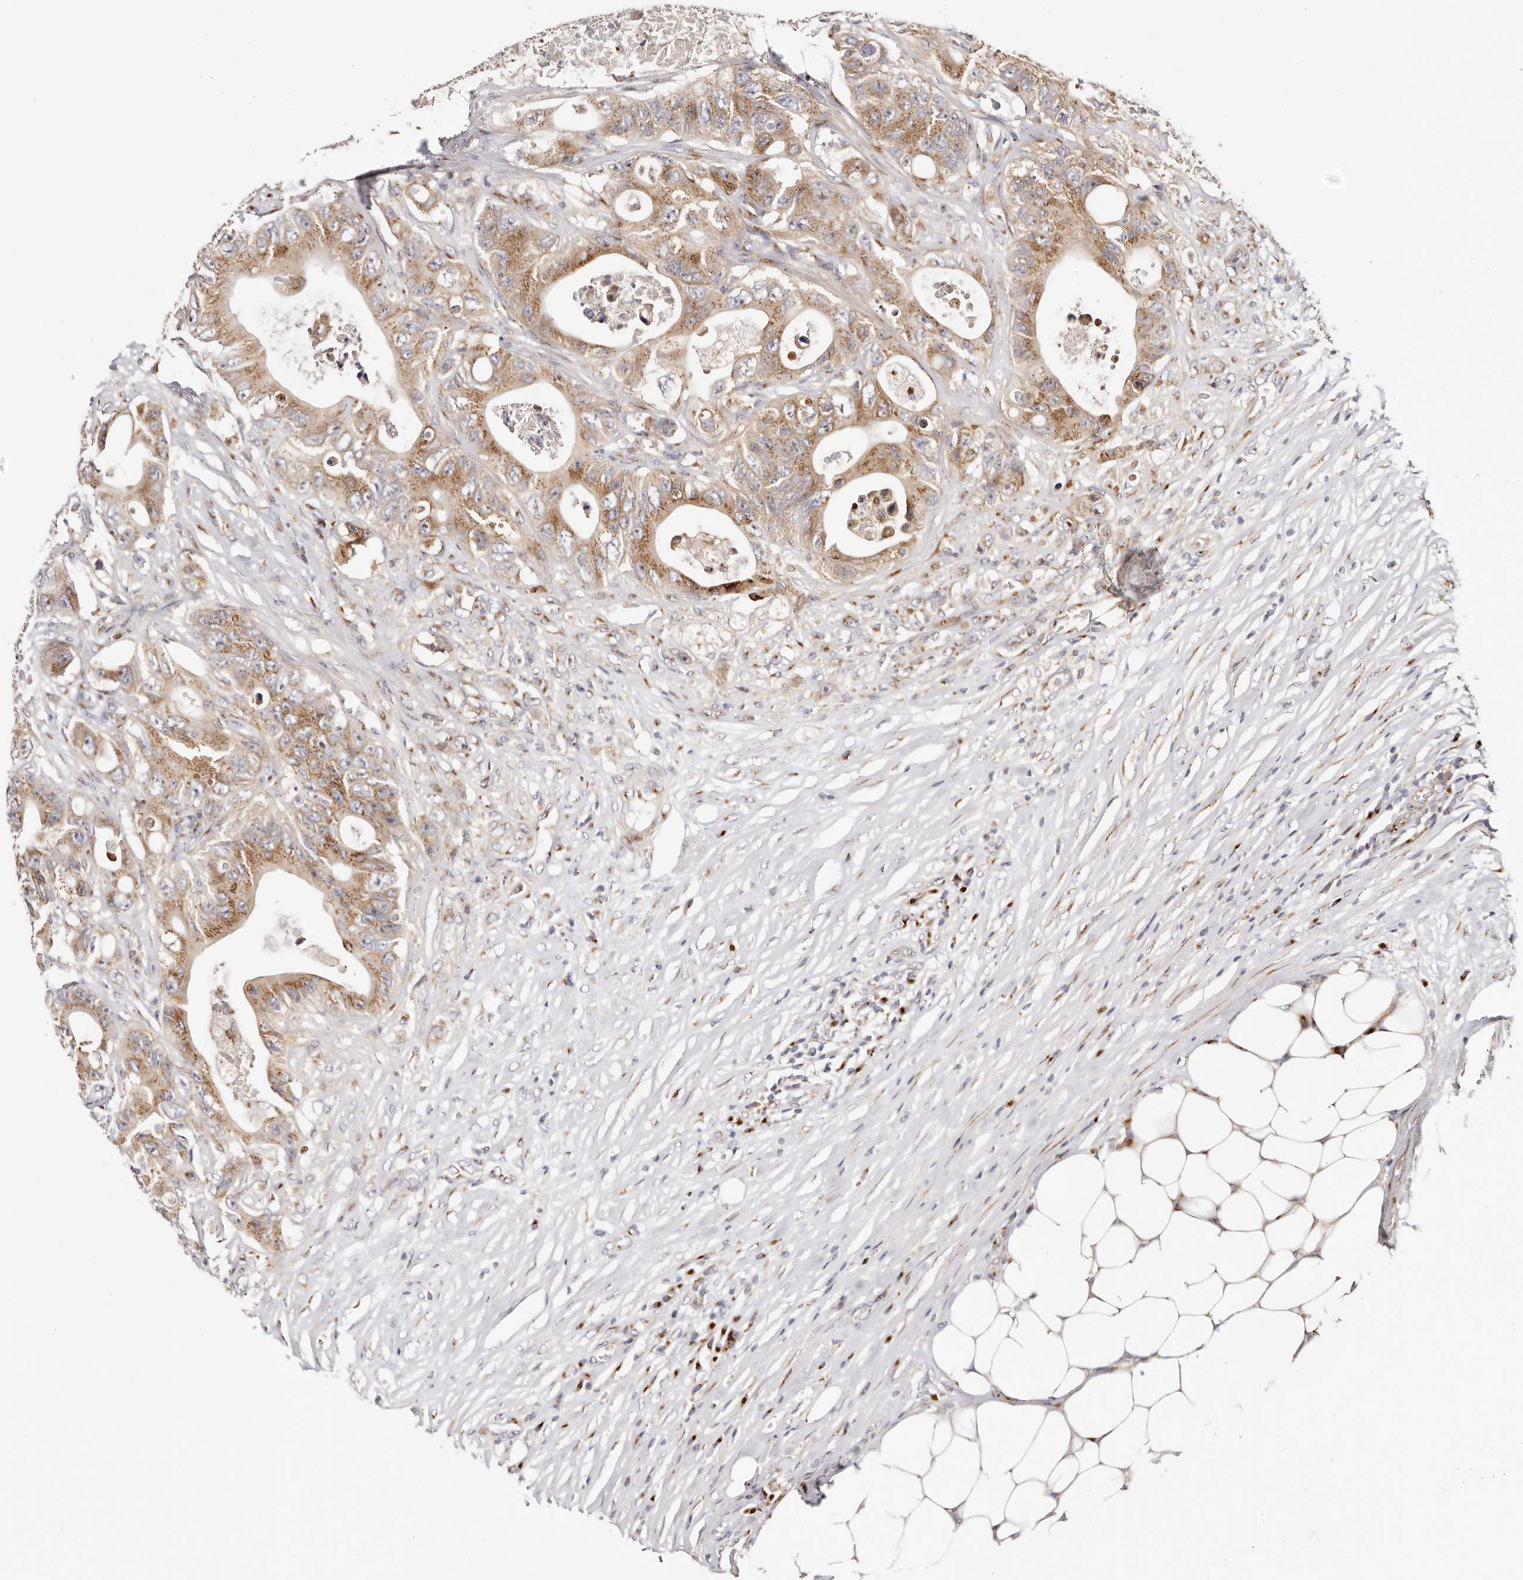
{"staining": {"intensity": "moderate", "quantity": ">75%", "location": "cytoplasmic/membranous"}, "tissue": "colorectal cancer", "cell_type": "Tumor cells", "image_type": "cancer", "snomed": [{"axis": "morphology", "description": "Adenocarcinoma, NOS"}, {"axis": "topography", "description": "Colon"}], "caption": "Moderate cytoplasmic/membranous positivity is seen in approximately >75% of tumor cells in colorectal cancer (adenocarcinoma).", "gene": "MAPK6", "patient": {"sex": "female", "age": 46}}